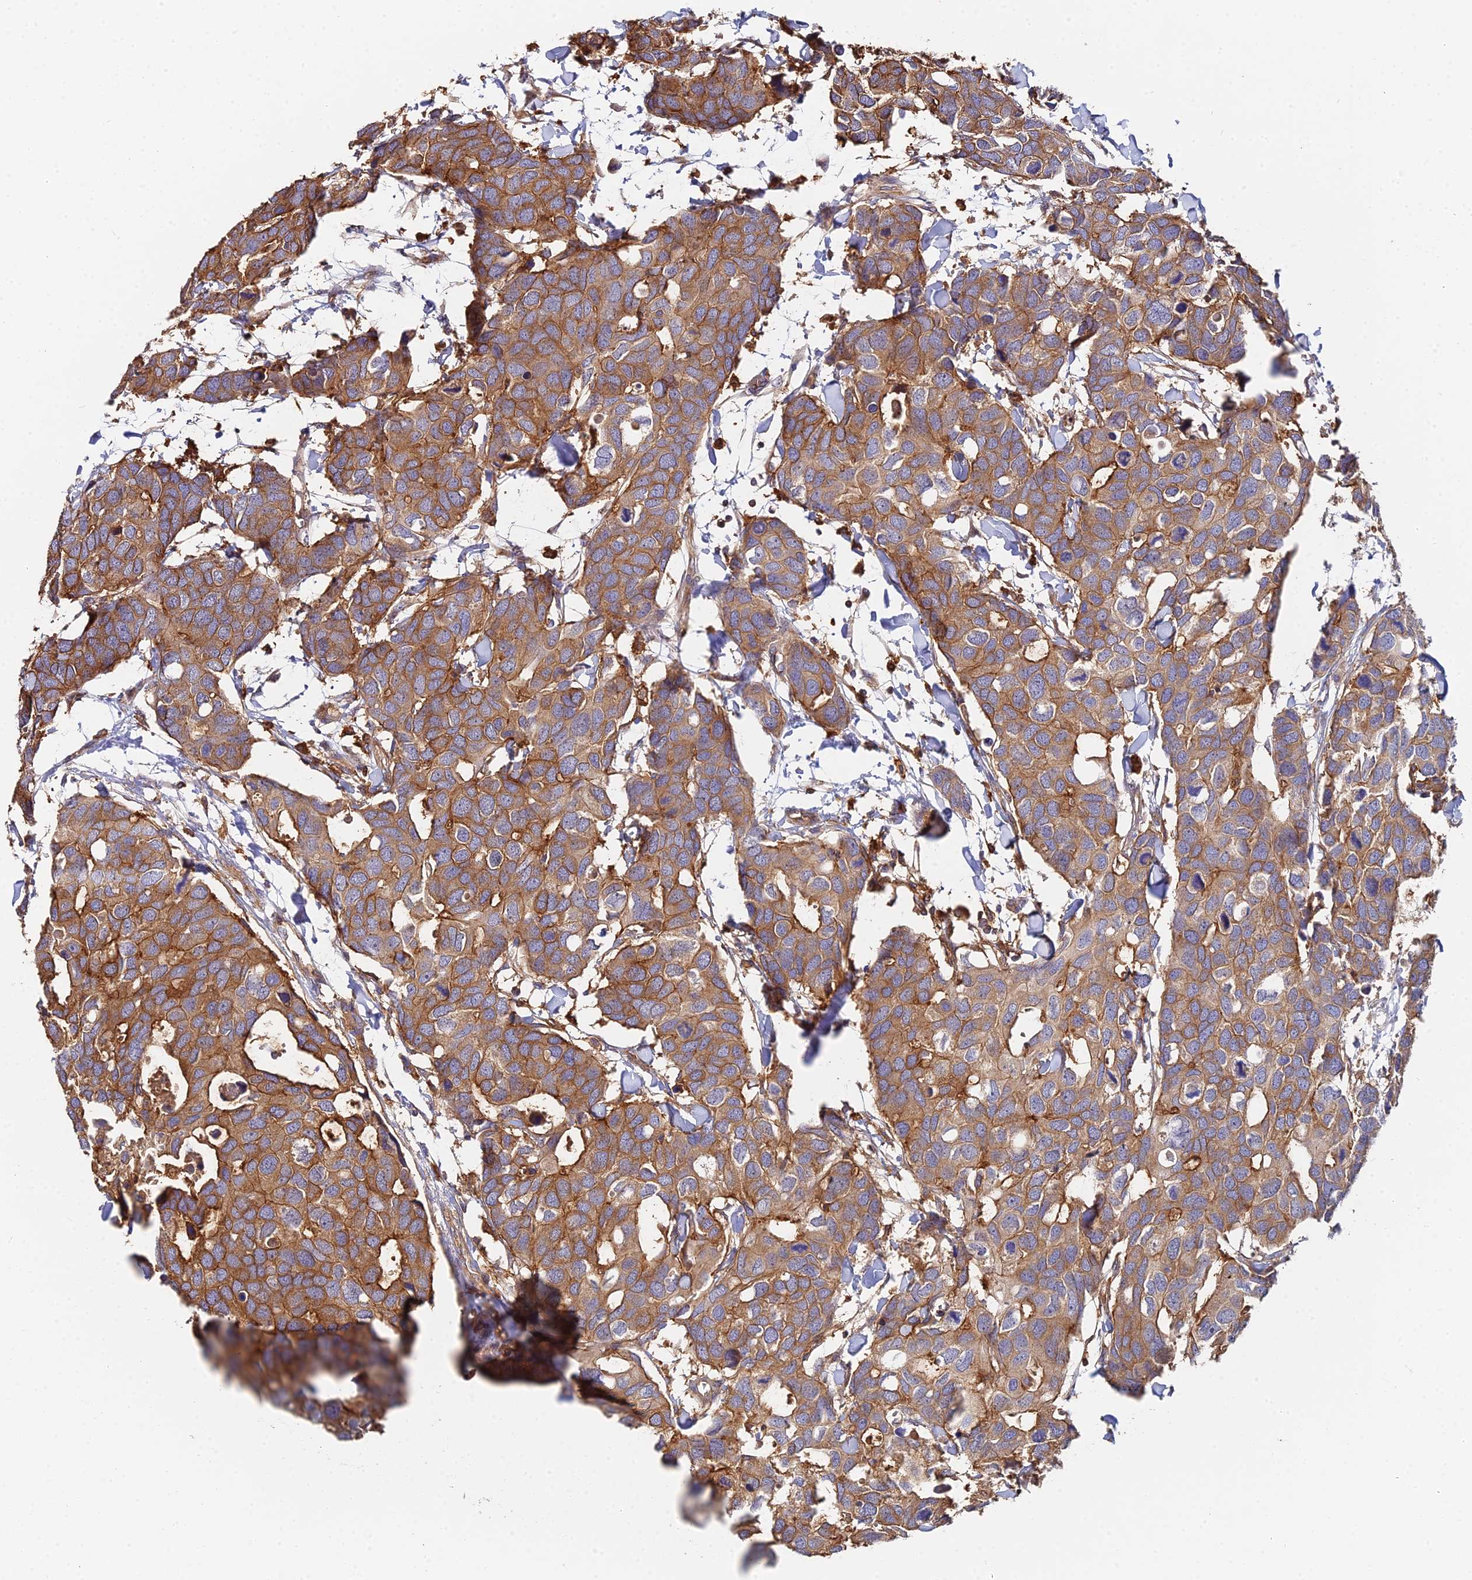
{"staining": {"intensity": "moderate", "quantity": ">75%", "location": "cytoplasmic/membranous"}, "tissue": "breast cancer", "cell_type": "Tumor cells", "image_type": "cancer", "snomed": [{"axis": "morphology", "description": "Duct carcinoma"}, {"axis": "topography", "description": "Breast"}], "caption": "This is an image of immunohistochemistry (IHC) staining of breast cancer, which shows moderate expression in the cytoplasmic/membranous of tumor cells.", "gene": "GNG5B", "patient": {"sex": "female", "age": 83}}